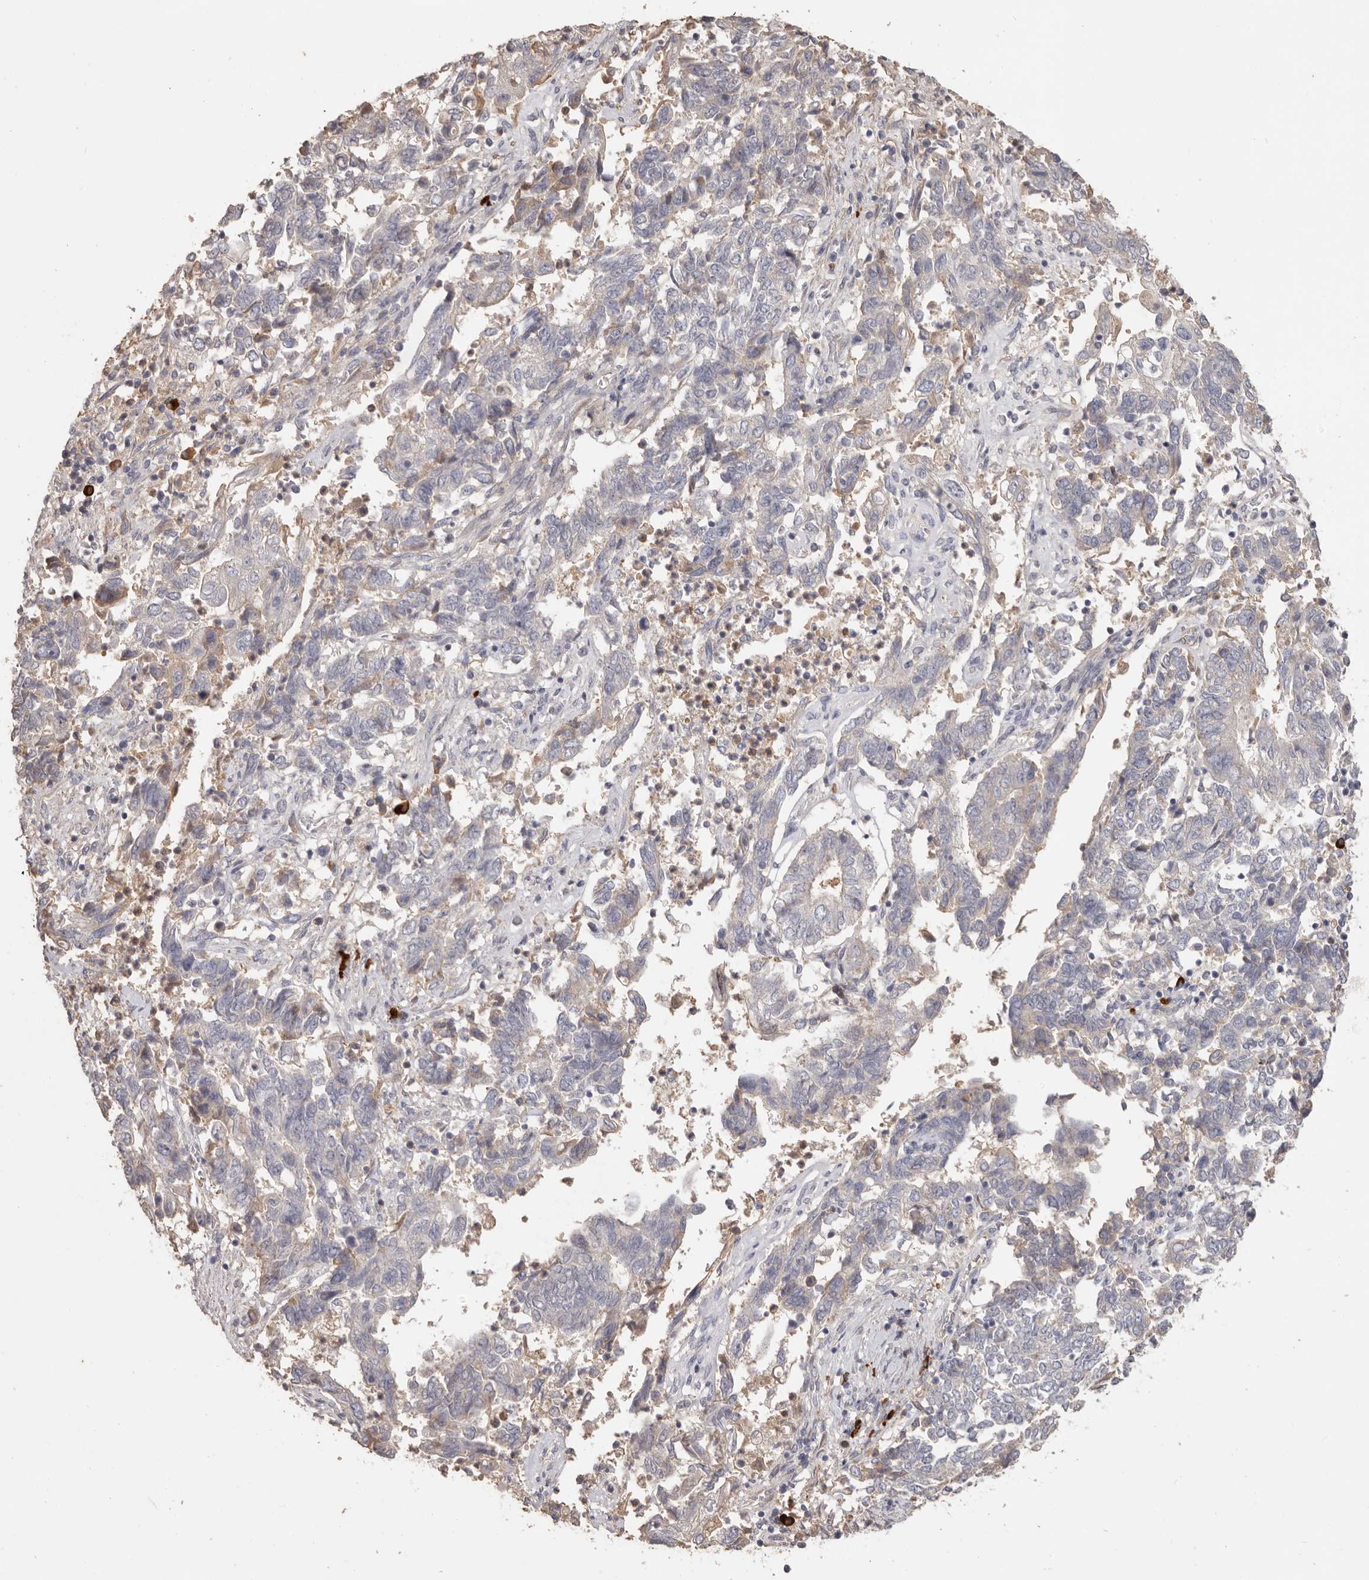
{"staining": {"intensity": "weak", "quantity": "<25%", "location": "cytoplasmic/membranous"}, "tissue": "endometrial cancer", "cell_type": "Tumor cells", "image_type": "cancer", "snomed": [{"axis": "morphology", "description": "Adenocarcinoma, NOS"}, {"axis": "topography", "description": "Endometrium"}], "caption": "Immunohistochemistry (IHC) photomicrograph of neoplastic tissue: endometrial cancer stained with DAB (3,3'-diaminobenzidine) demonstrates no significant protein positivity in tumor cells.", "gene": "HCAR2", "patient": {"sex": "female", "age": 80}}